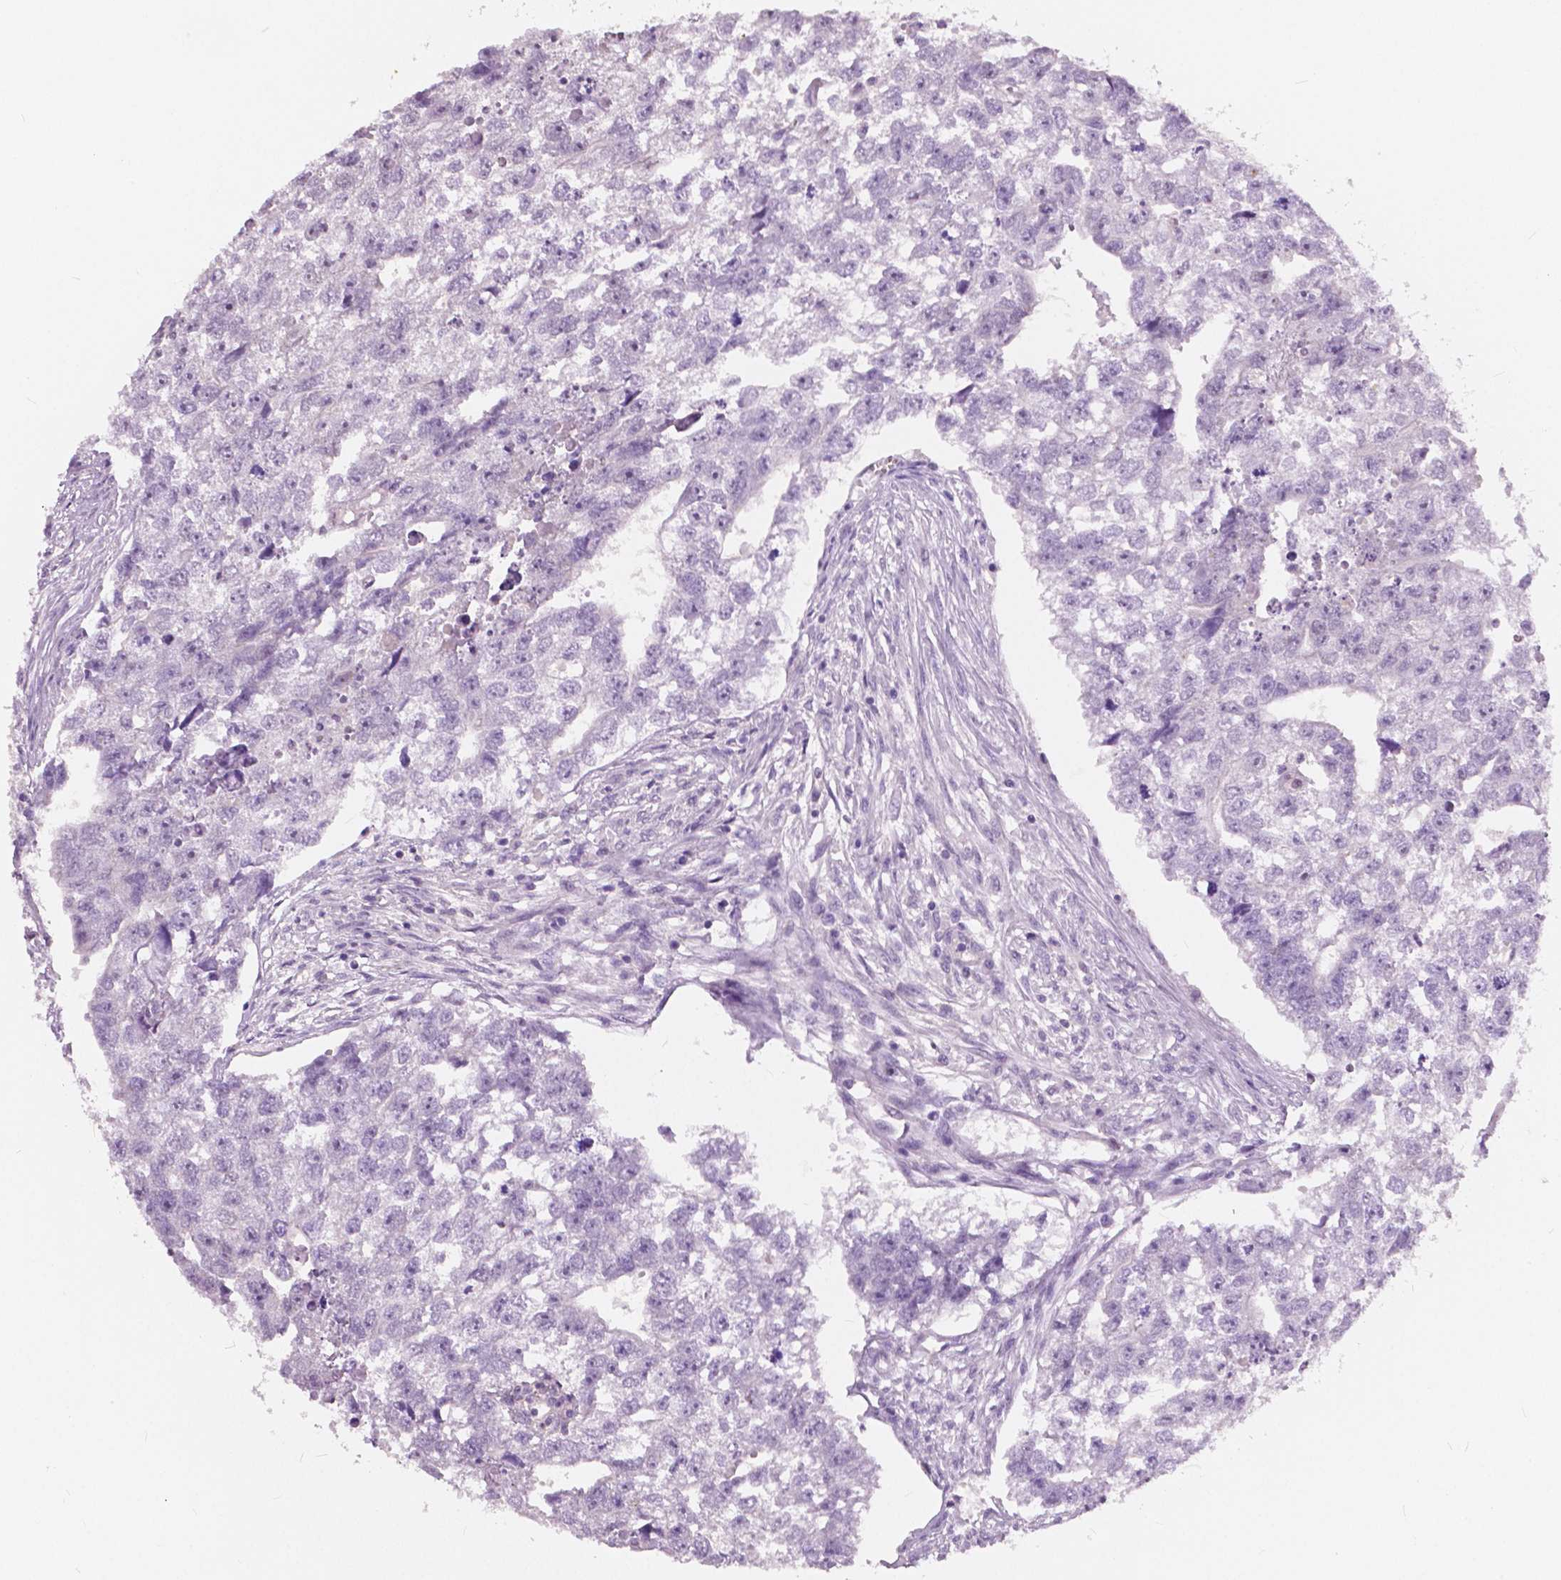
{"staining": {"intensity": "negative", "quantity": "none", "location": "none"}, "tissue": "testis cancer", "cell_type": "Tumor cells", "image_type": "cancer", "snomed": [{"axis": "morphology", "description": "Carcinoma, Embryonal, NOS"}, {"axis": "morphology", "description": "Teratoma, malignant, NOS"}, {"axis": "topography", "description": "Testis"}], "caption": "Testis cancer was stained to show a protein in brown. There is no significant positivity in tumor cells.", "gene": "TKFC", "patient": {"sex": "male", "age": 44}}